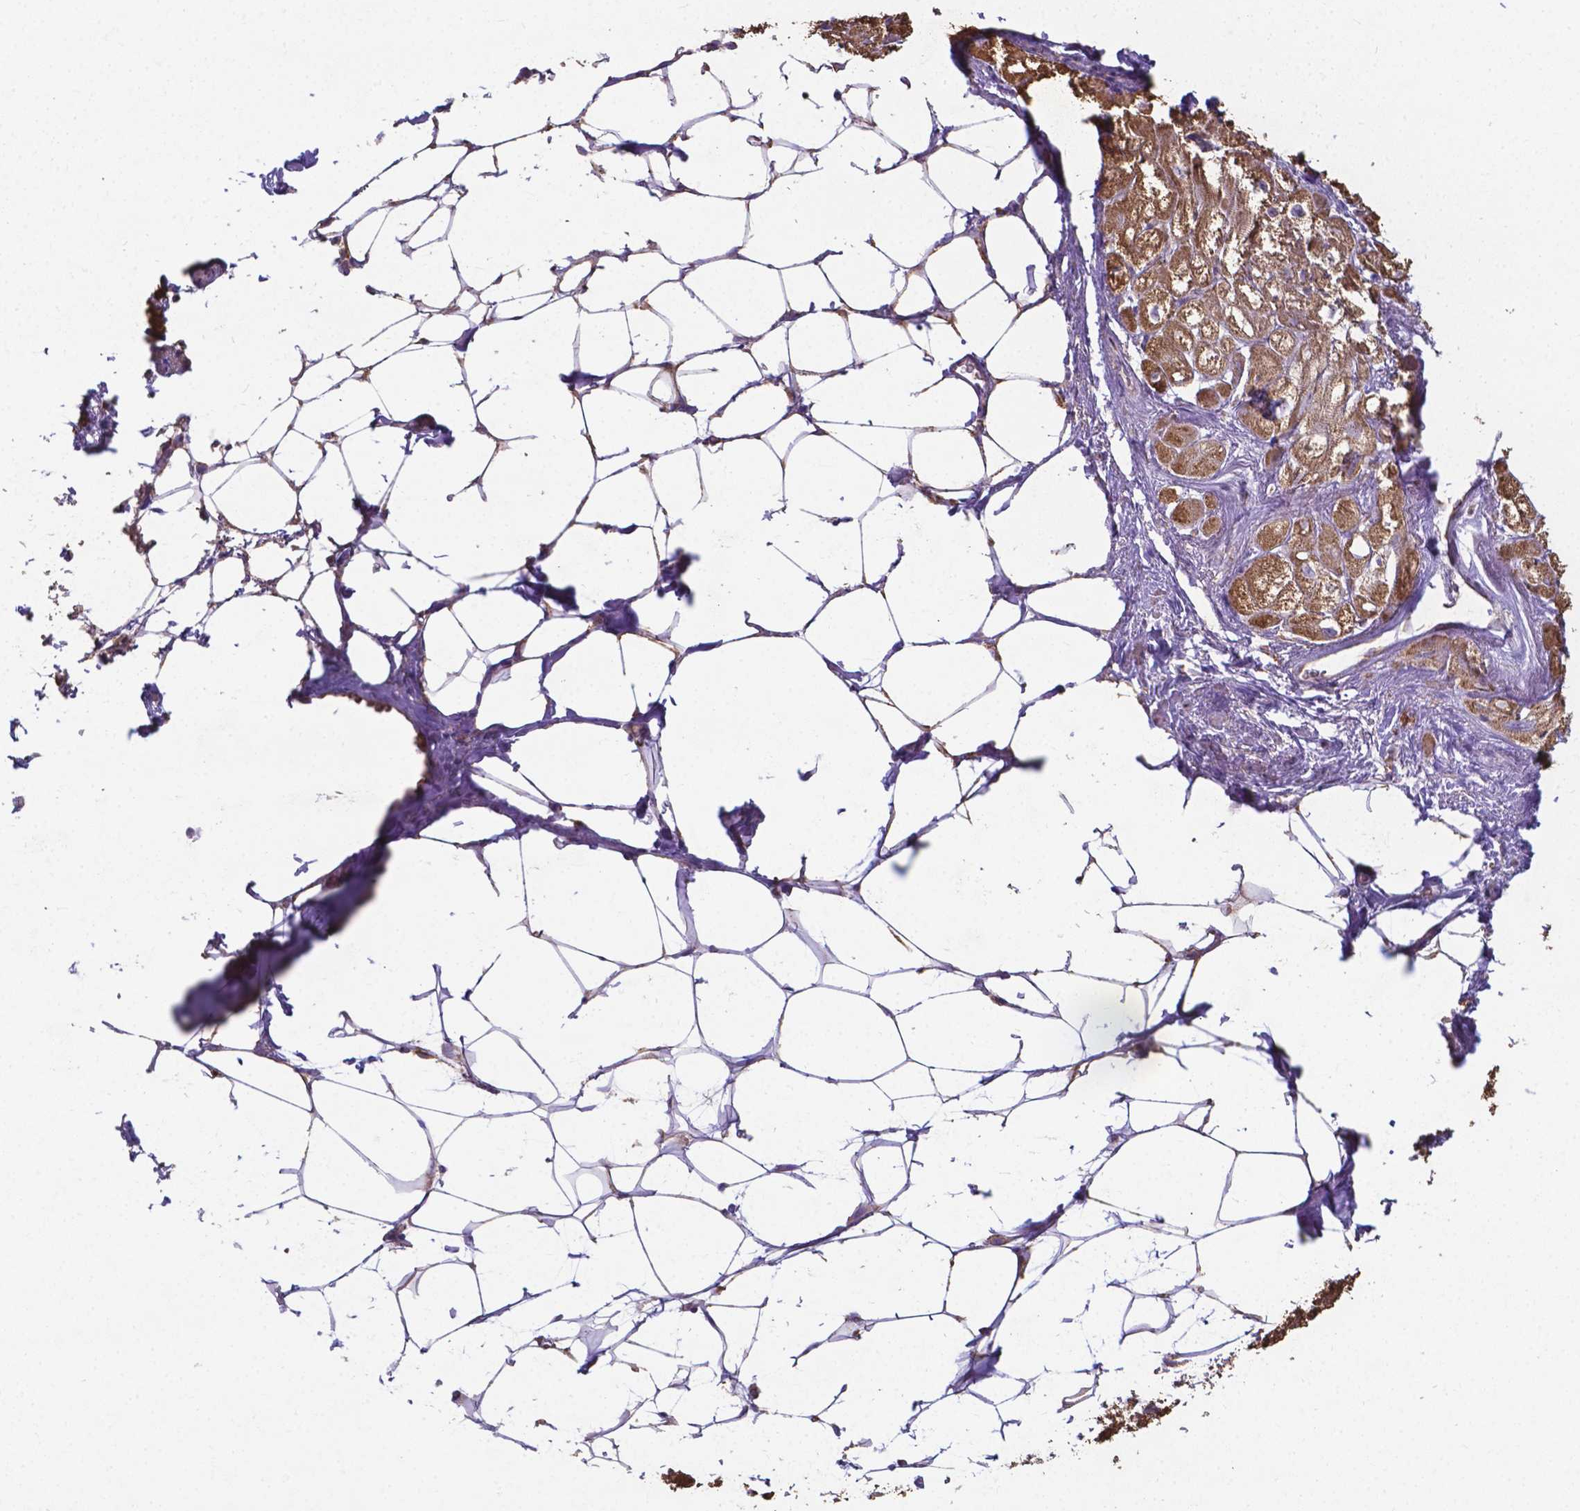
{"staining": {"intensity": "moderate", "quantity": "<25%", "location": "cytoplasmic/membranous"}, "tissue": "heart muscle", "cell_type": "Cardiomyocytes", "image_type": "normal", "snomed": [{"axis": "morphology", "description": "Normal tissue, NOS"}, {"axis": "topography", "description": "Heart"}], "caption": "DAB (3,3'-diaminobenzidine) immunohistochemical staining of normal heart muscle shows moderate cytoplasmic/membranous protein staining in about <25% of cardiomyocytes. Nuclei are stained in blue.", "gene": "FAM114A1", "patient": {"sex": "female", "age": 69}}